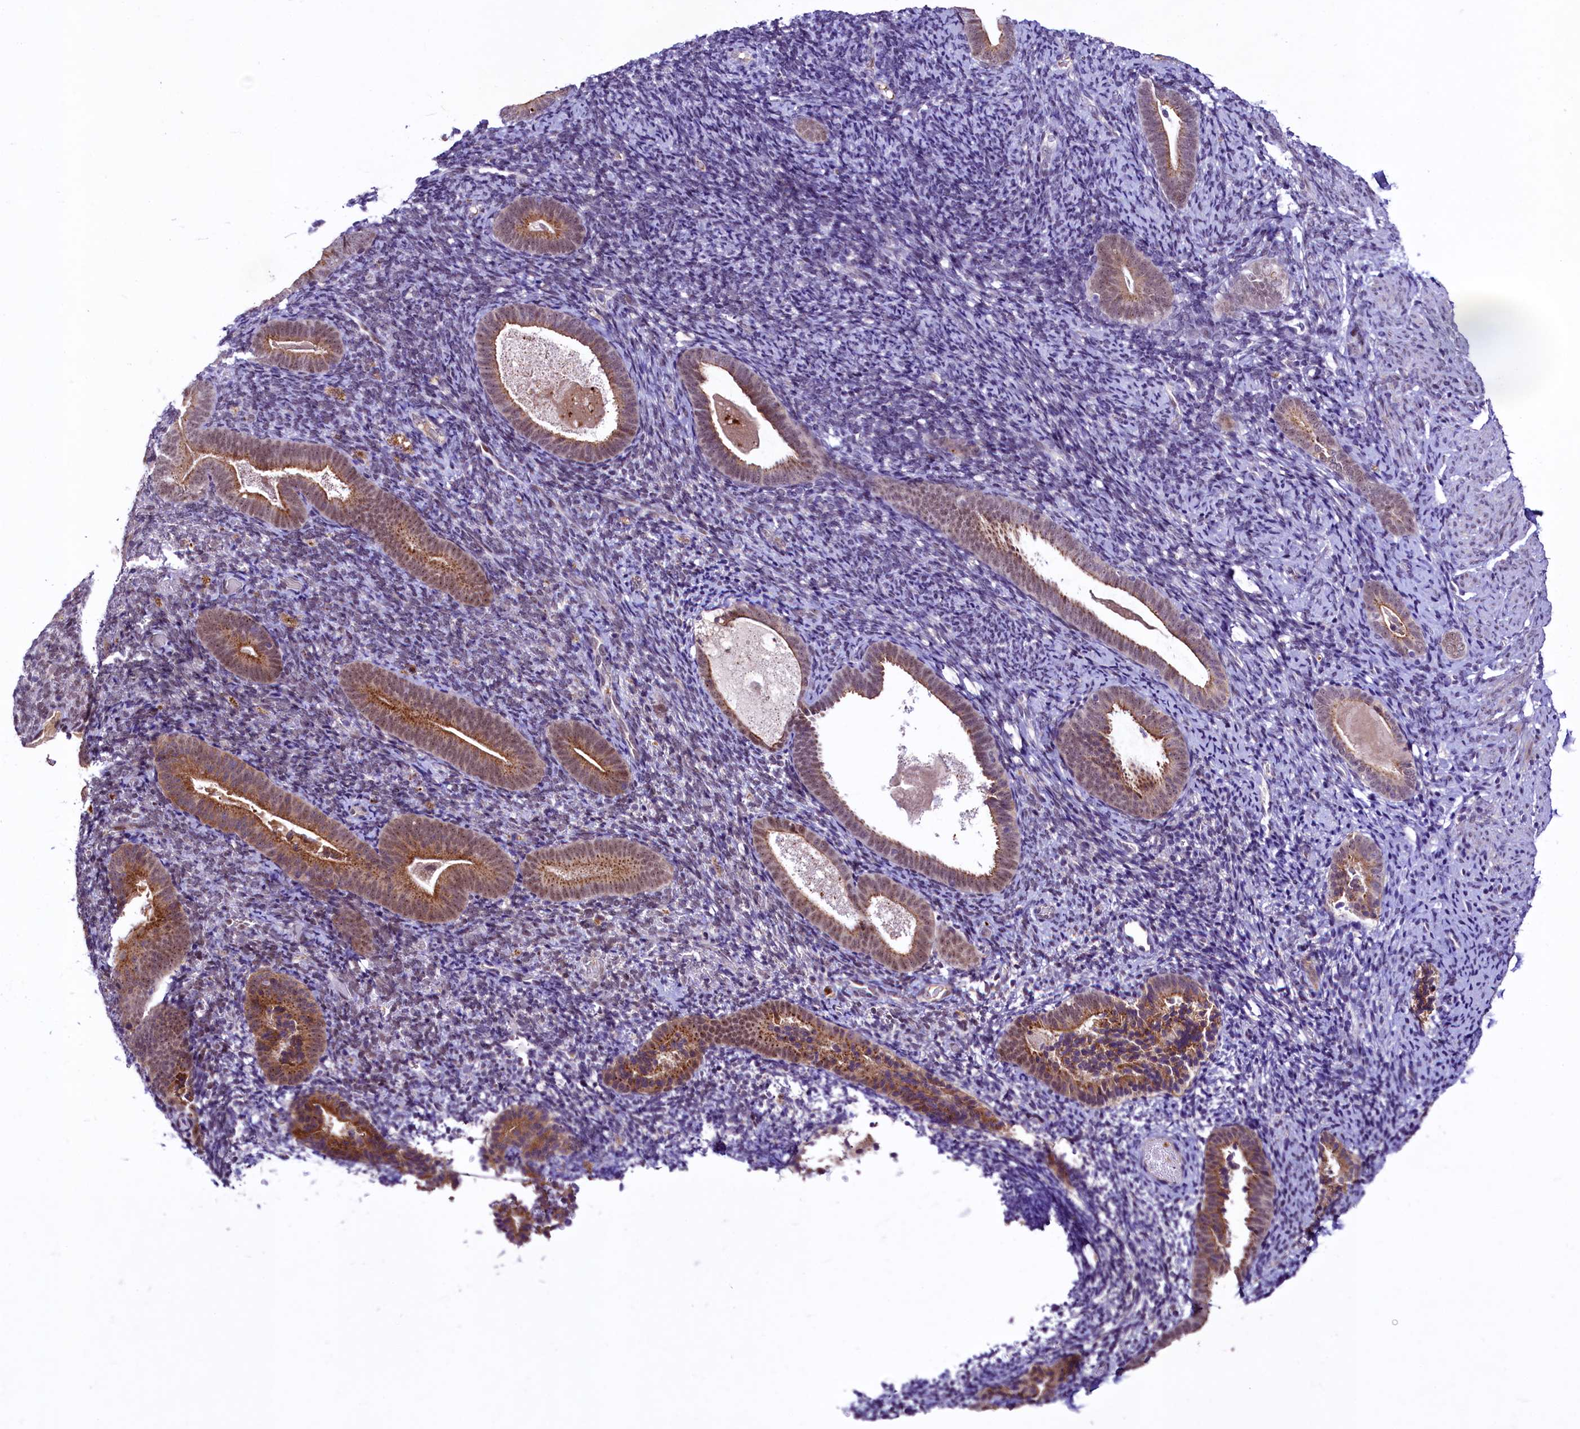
{"staining": {"intensity": "negative", "quantity": "none", "location": "none"}, "tissue": "endometrium", "cell_type": "Cells in endometrial stroma", "image_type": "normal", "snomed": [{"axis": "morphology", "description": "Normal tissue, NOS"}, {"axis": "topography", "description": "Endometrium"}], "caption": "This histopathology image is of benign endometrium stained with IHC to label a protein in brown with the nuclei are counter-stained blue. There is no positivity in cells in endometrial stroma. The staining was performed using DAB (3,3'-diaminobenzidine) to visualize the protein expression in brown, while the nuclei were stained in blue with hematoxylin (Magnification: 20x).", "gene": "LEUTX", "patient": {"sex": "female", "age": 51}}